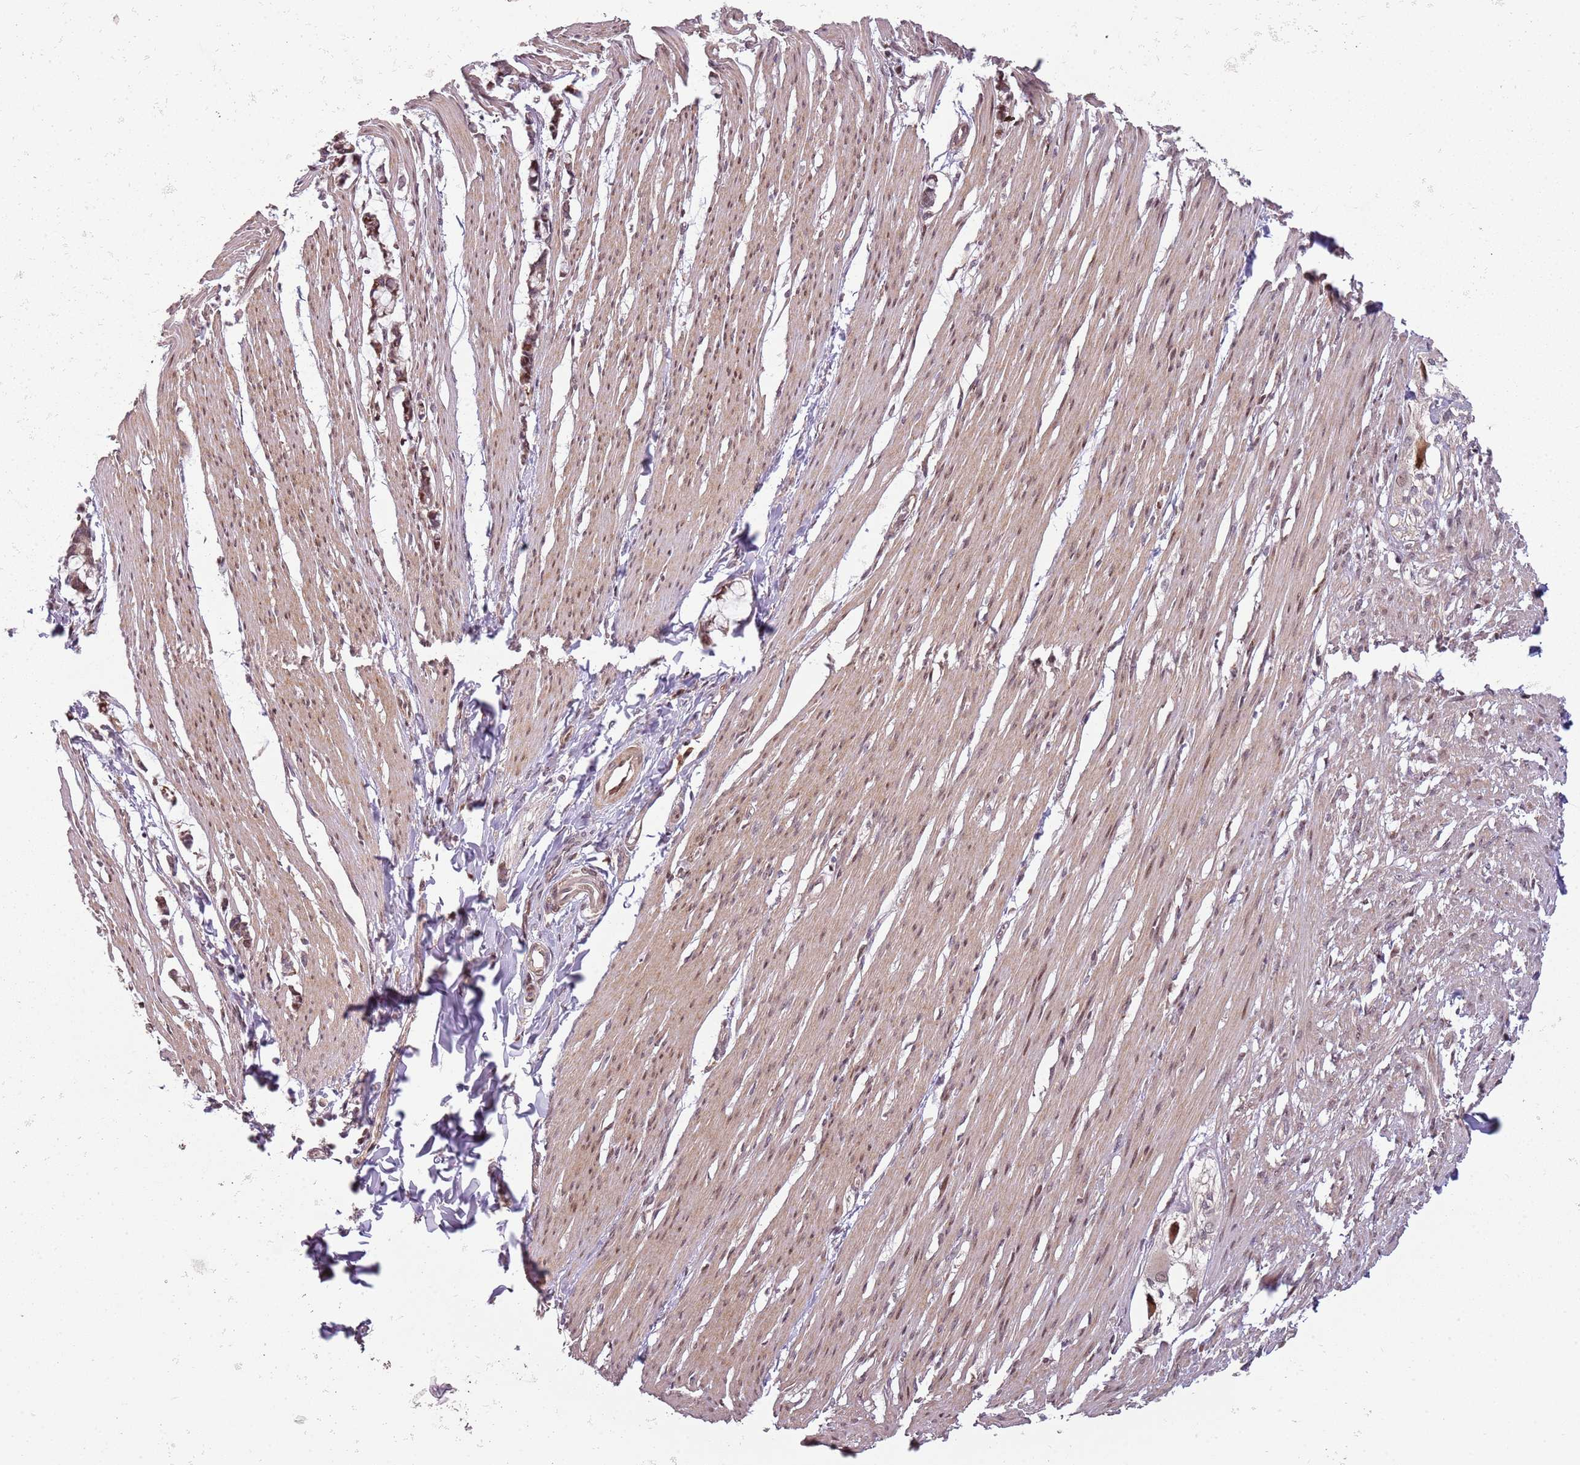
{"staining": {"intensity": "moderate", "quantity": ">75%", "location": "cytoplasmic/membranous,nuclear"}, "tissue": "smooth muscle", "cell_type": "Smooth muscle cells", "image_type": "normal", "snomed": [{"axis": "morphology", "description": "Normal tissue, NOS"}, {"axis": "morphology", "description": "Adenocarcinoma, NOS"}, {"axis": "topography", "description": "Colon"}, {"axis": "topography", "description": "Peripheral nerve tissue"}], "caption": "Moderate cytoplasmic/membranous,nuclear staining is identified in approximately >75% of smooth muscle cells in benign smooth muscle. (DAB (3,3'-diaminobenzidine) = brown stain, brightfield microscopy at high magnification).", "gene": "CHURC1", "patient": {"sex": "male", "age": 14}}